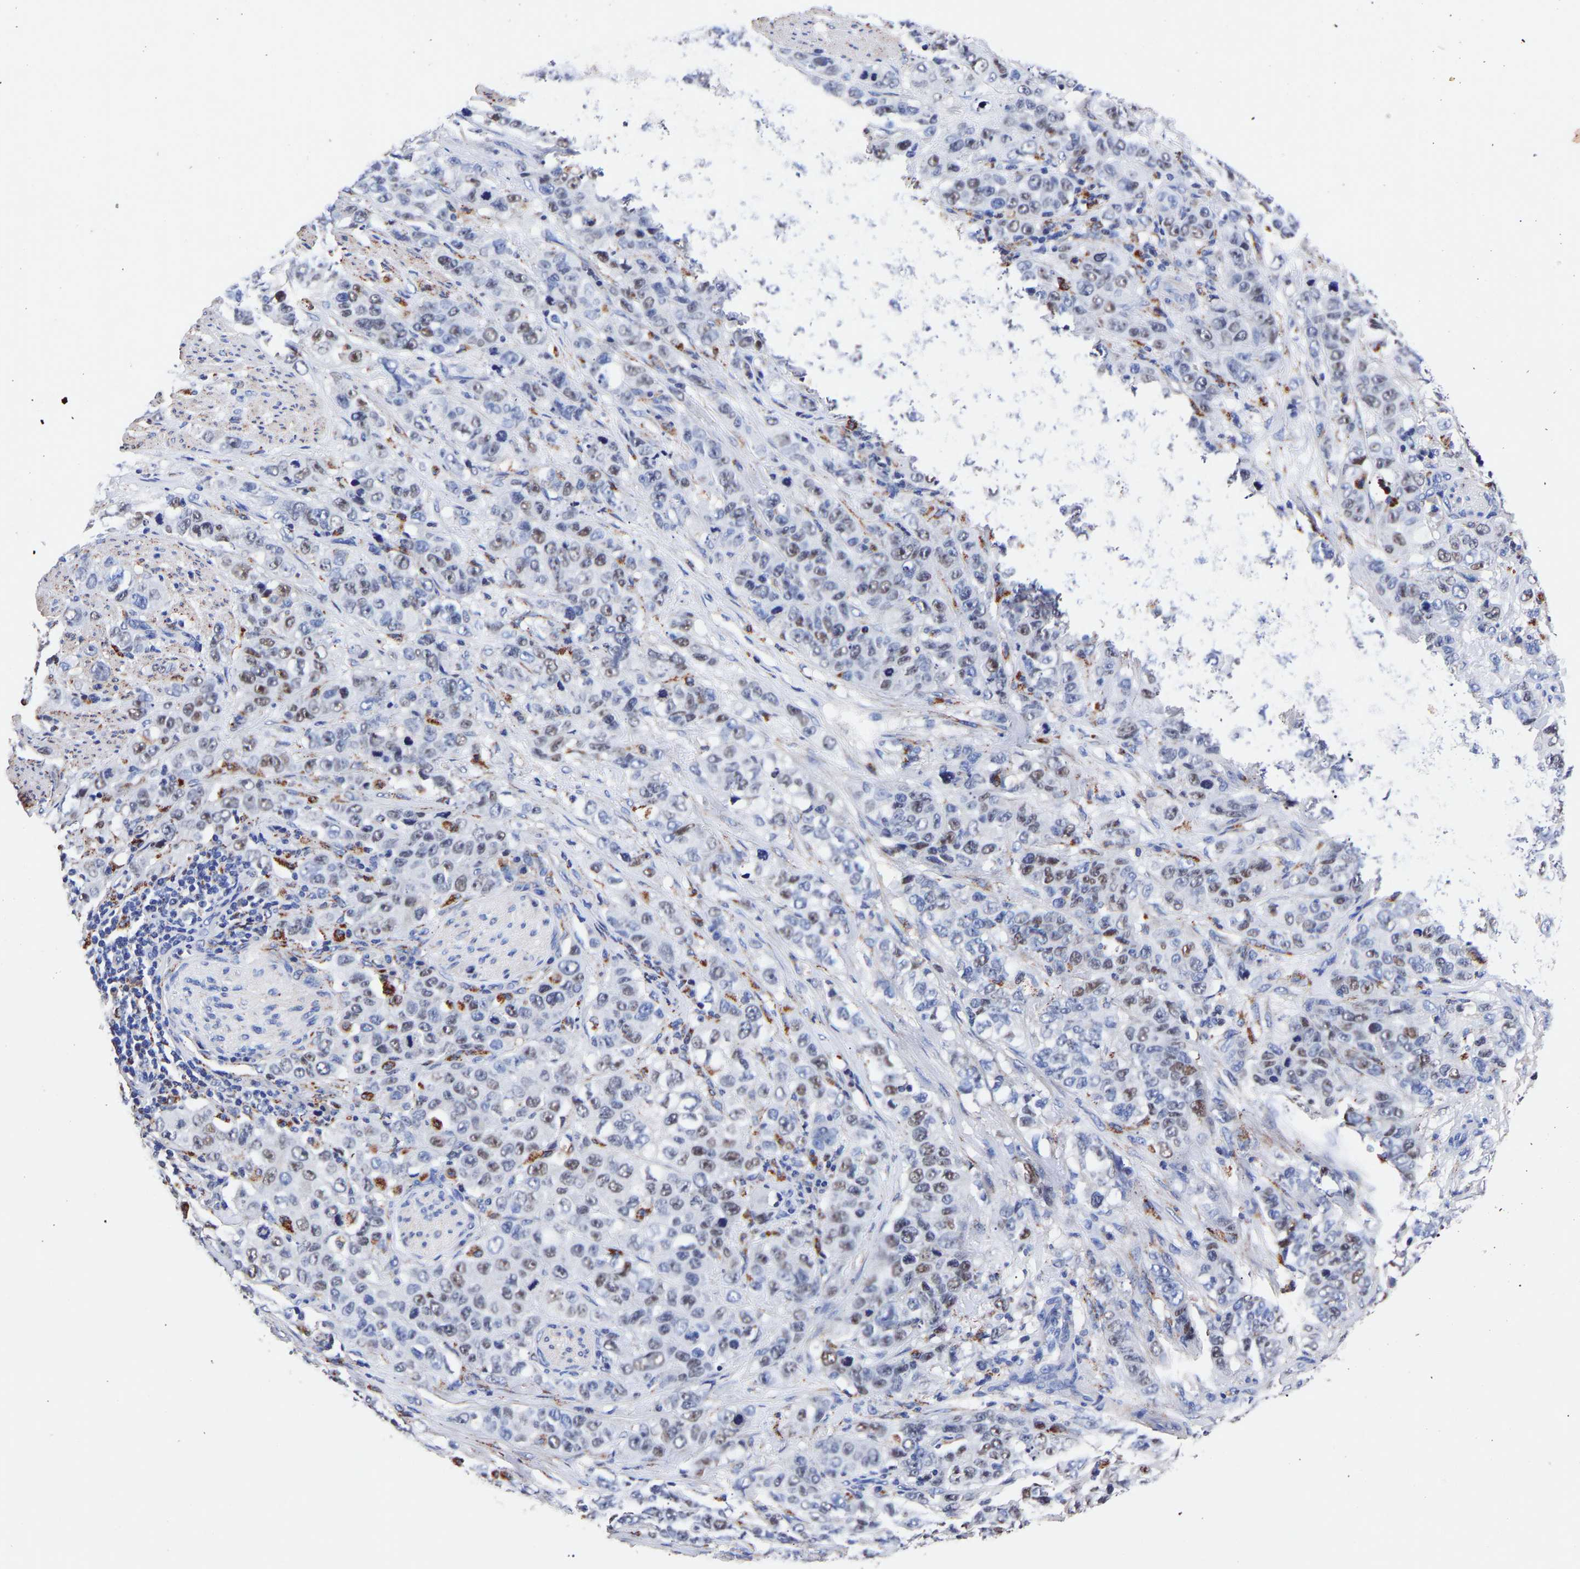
{"staining": {"intensity": "weak", "quantity": "25%-75%", "location": "cytoplasmic/membranous,nuclear"}, "tissue": "stomach cancer", "cell_type": "Tumor cells", "image_type": "cancer", "snomed": [{"axis": "morphology", "description": "Adenocarcinoma, NOS"}, {"axis": "topography", "description": "Stomach"}], "caption": "This image exhibits immunohistochemistry (IHC) staining of human adenocarcinoma (stomach), with low weak cytoplasmic/membranous and nuclear positivity in approximately 25%-75% of tumor cells.", "gene": "SEM1", "patient": {"sex": "male", "age": 48}}